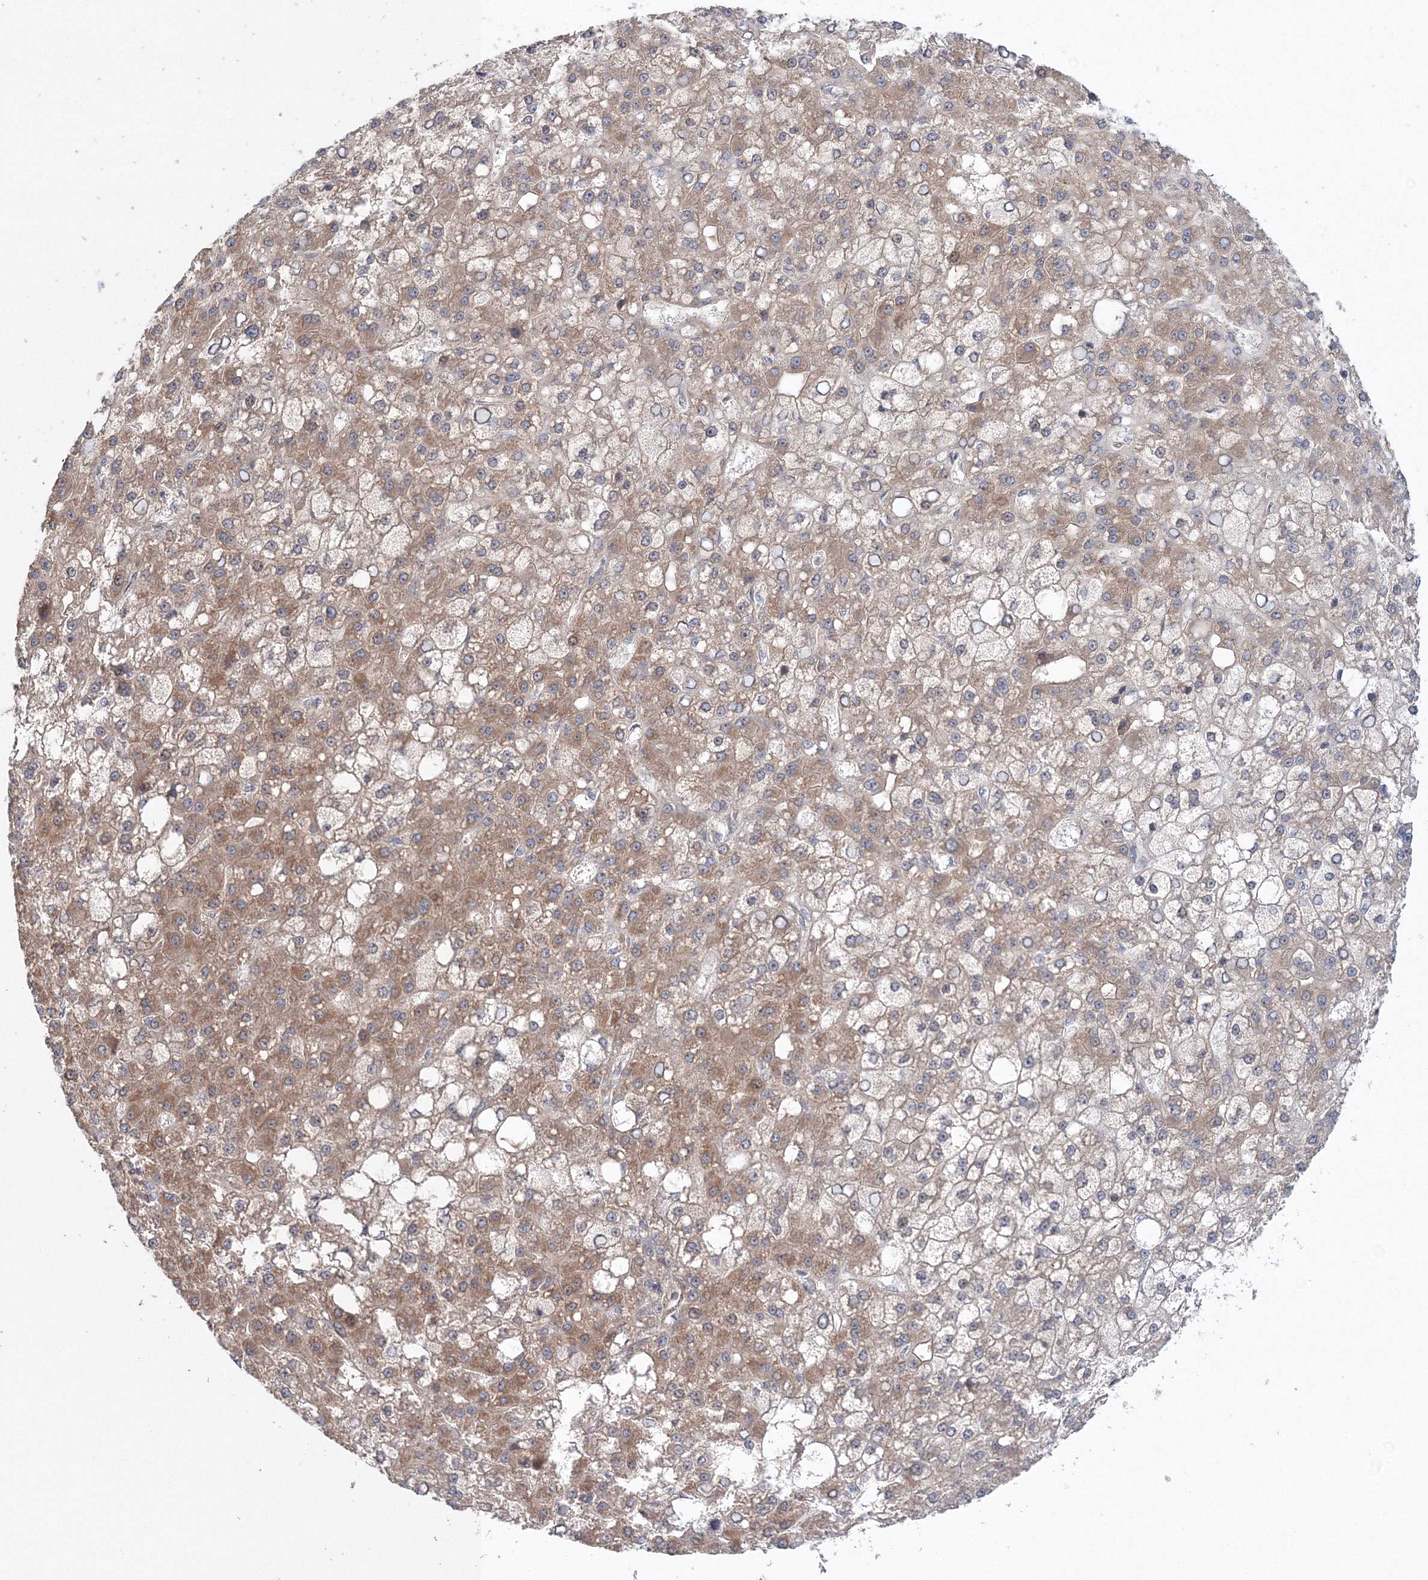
{"staining": {"intensity": "moderate", "quantity": ">75%", "location": "cytoplasmic/membranous"}, "tissue": "liver cancer", "cell_type": "Tumor cells", "image_type": "cancer", "snomed": [{"axis": "morphology", "description": "Carcinoma, Hepatocellular, NOS"}, {"axis": "topography", "description": "Liver"}], "caption": "Liver cancer (hepatocellular carcinoma) tissue shows moderate cytoplasmic/membranous staining in approximately >75% of tumor cells", "gene": "NOA1", "patient": {"sex": "male", "age": 67}}